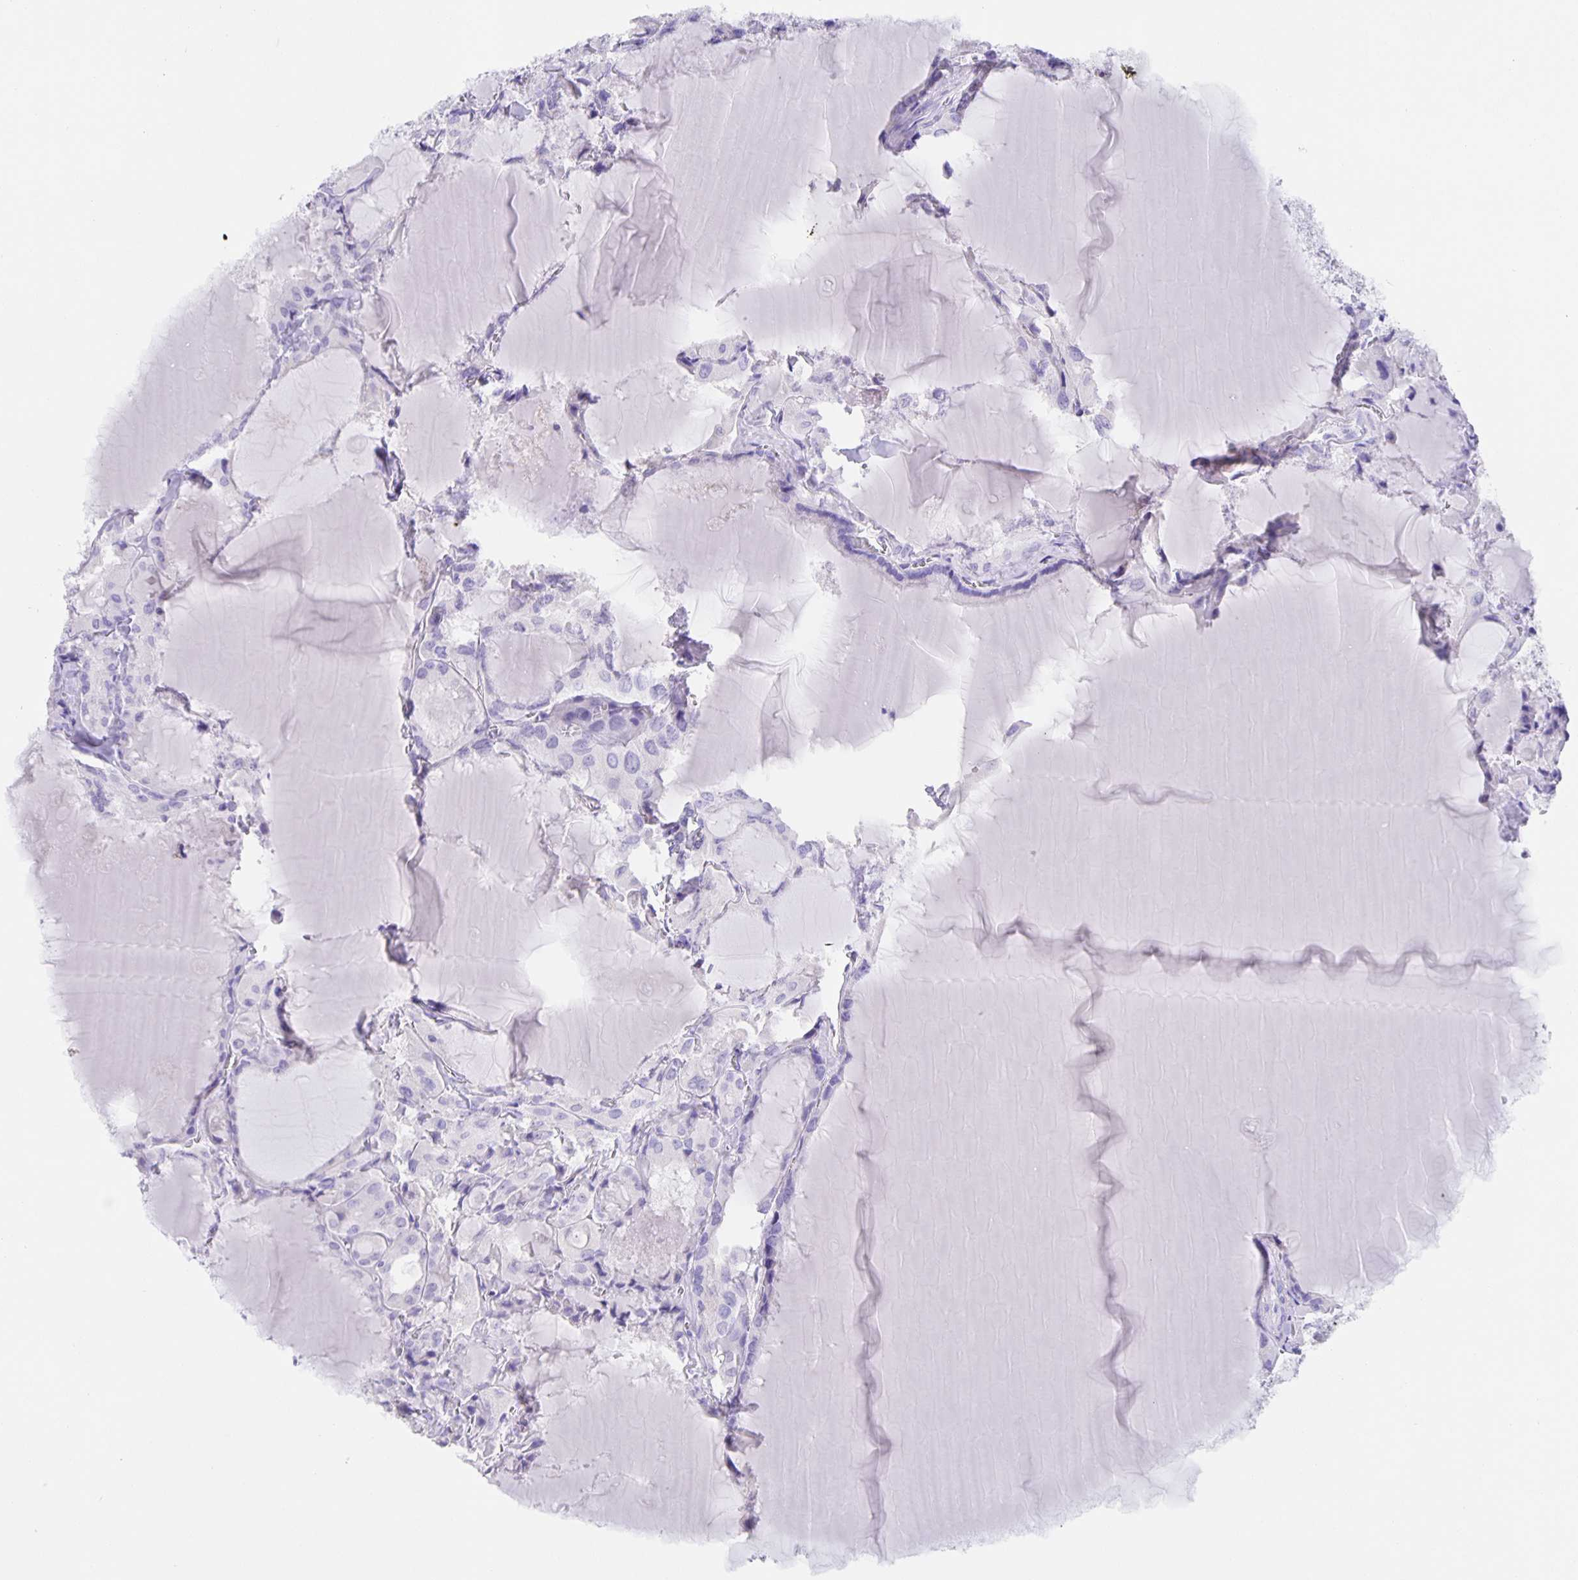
{"staining": {"intensity": "negative", "quantity": "none", "location": "none"}, "tissue": "thyroid cancer", "cell_type": "Tumor cells", "image_type": "cancer", "snomed": [{"axis": "morphology", "description": "Papillary adenocarcinoma, NOS"}, {"axis": "topography", "description": "Thyroid gland"}], "caption": "There is no significant positivity in tumor cells of papillary adenocarcinoma (thyroid).", "gene": "GUCA2A", "patient": {"sex": "male", "age": 87}}